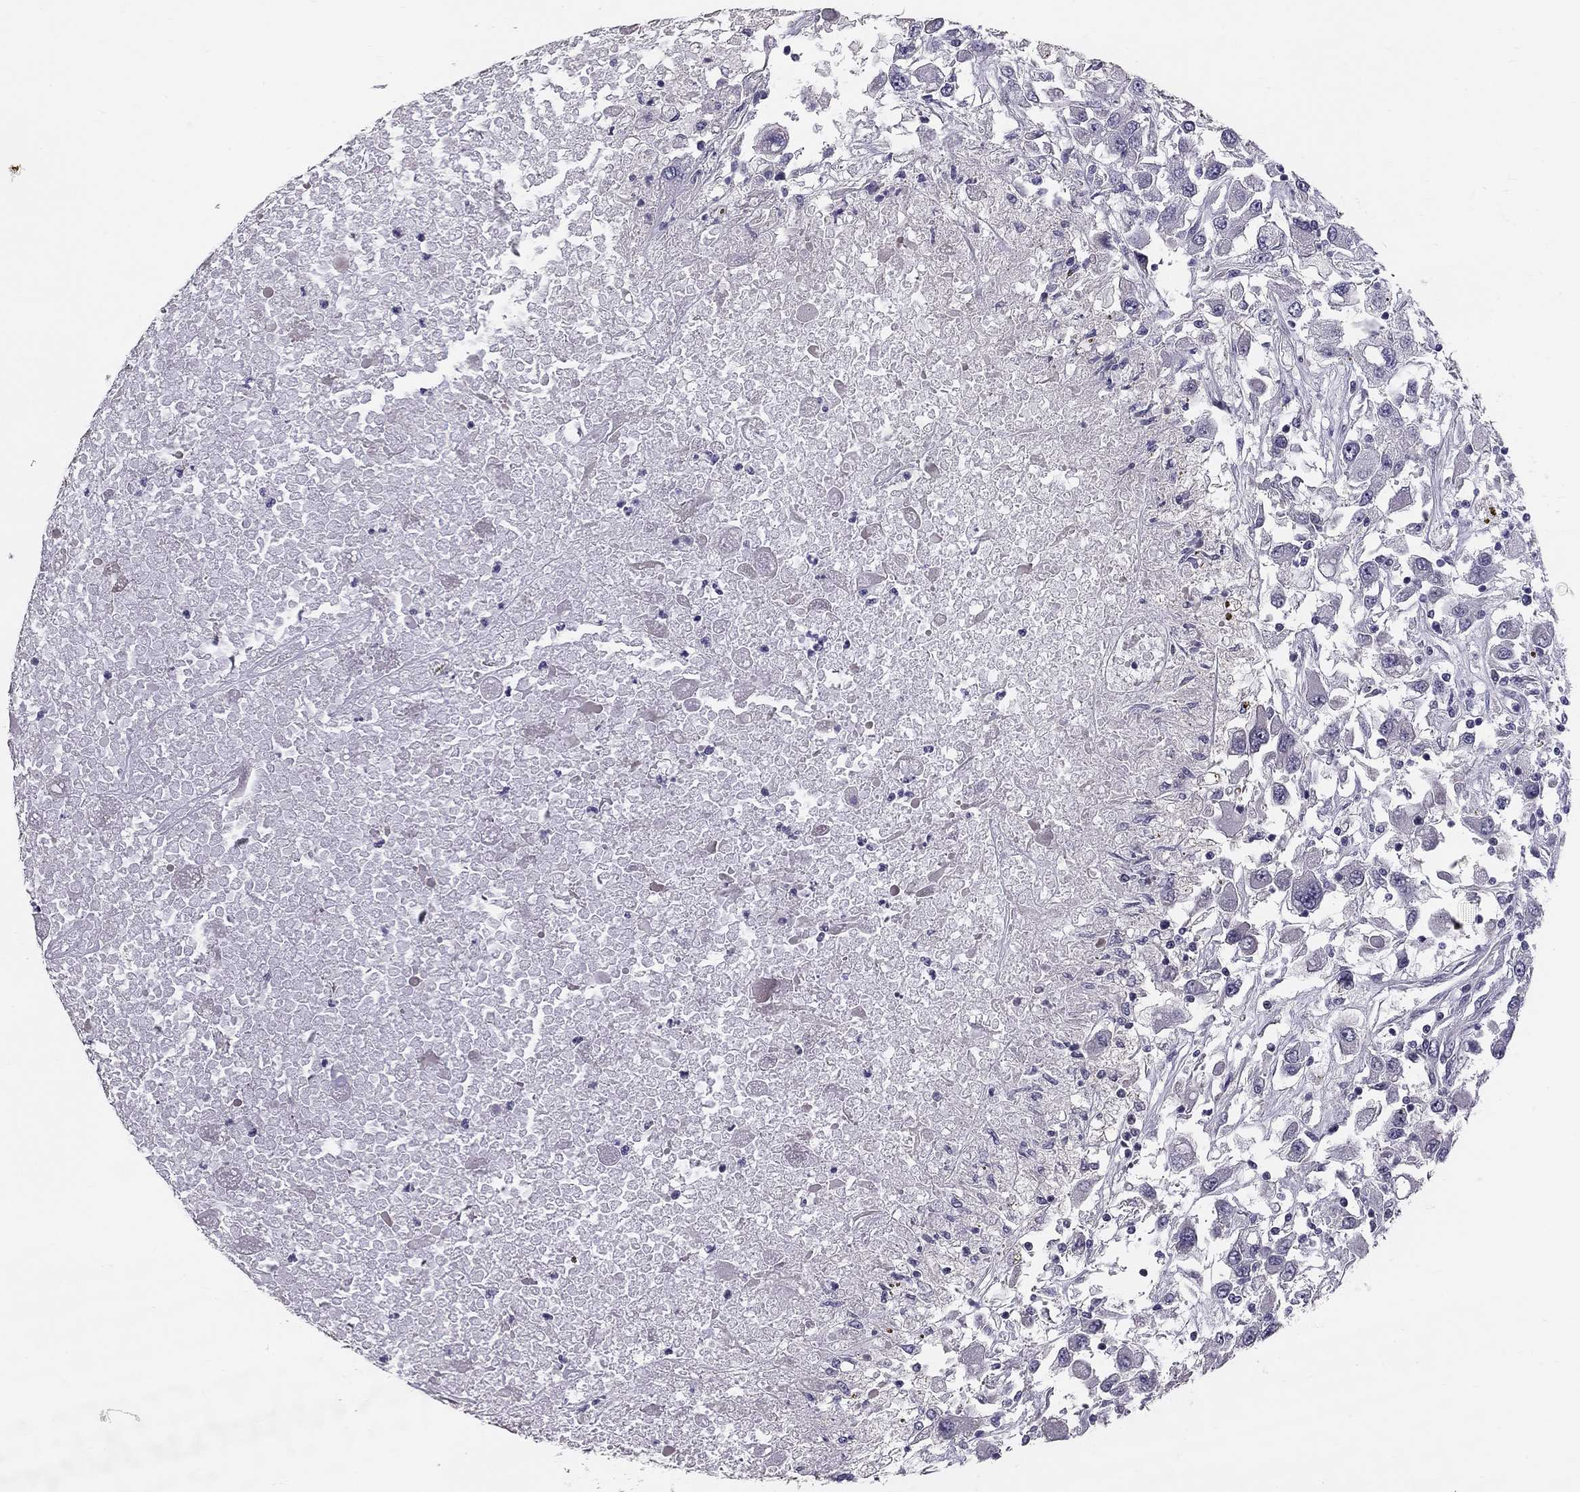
{"staining": {"intensity": "negative", "quantity": "none", "location": "none"}, "tissue": "renal cancer", "cell_type": "Tumor cells", "image_type": "cancer", "snomed": [{"axis": "morphology", "description": "Adenocarcinoma, NOS"}, {"axis": "topography", "description": "Kidney"}], "caption": "The immunohistochemistry histopathology image has no significant staining in tumor cells of renal adenocarcinoma tissue.", "gene": "GJB4", "patient": {"sex": "female", "age": 67}}